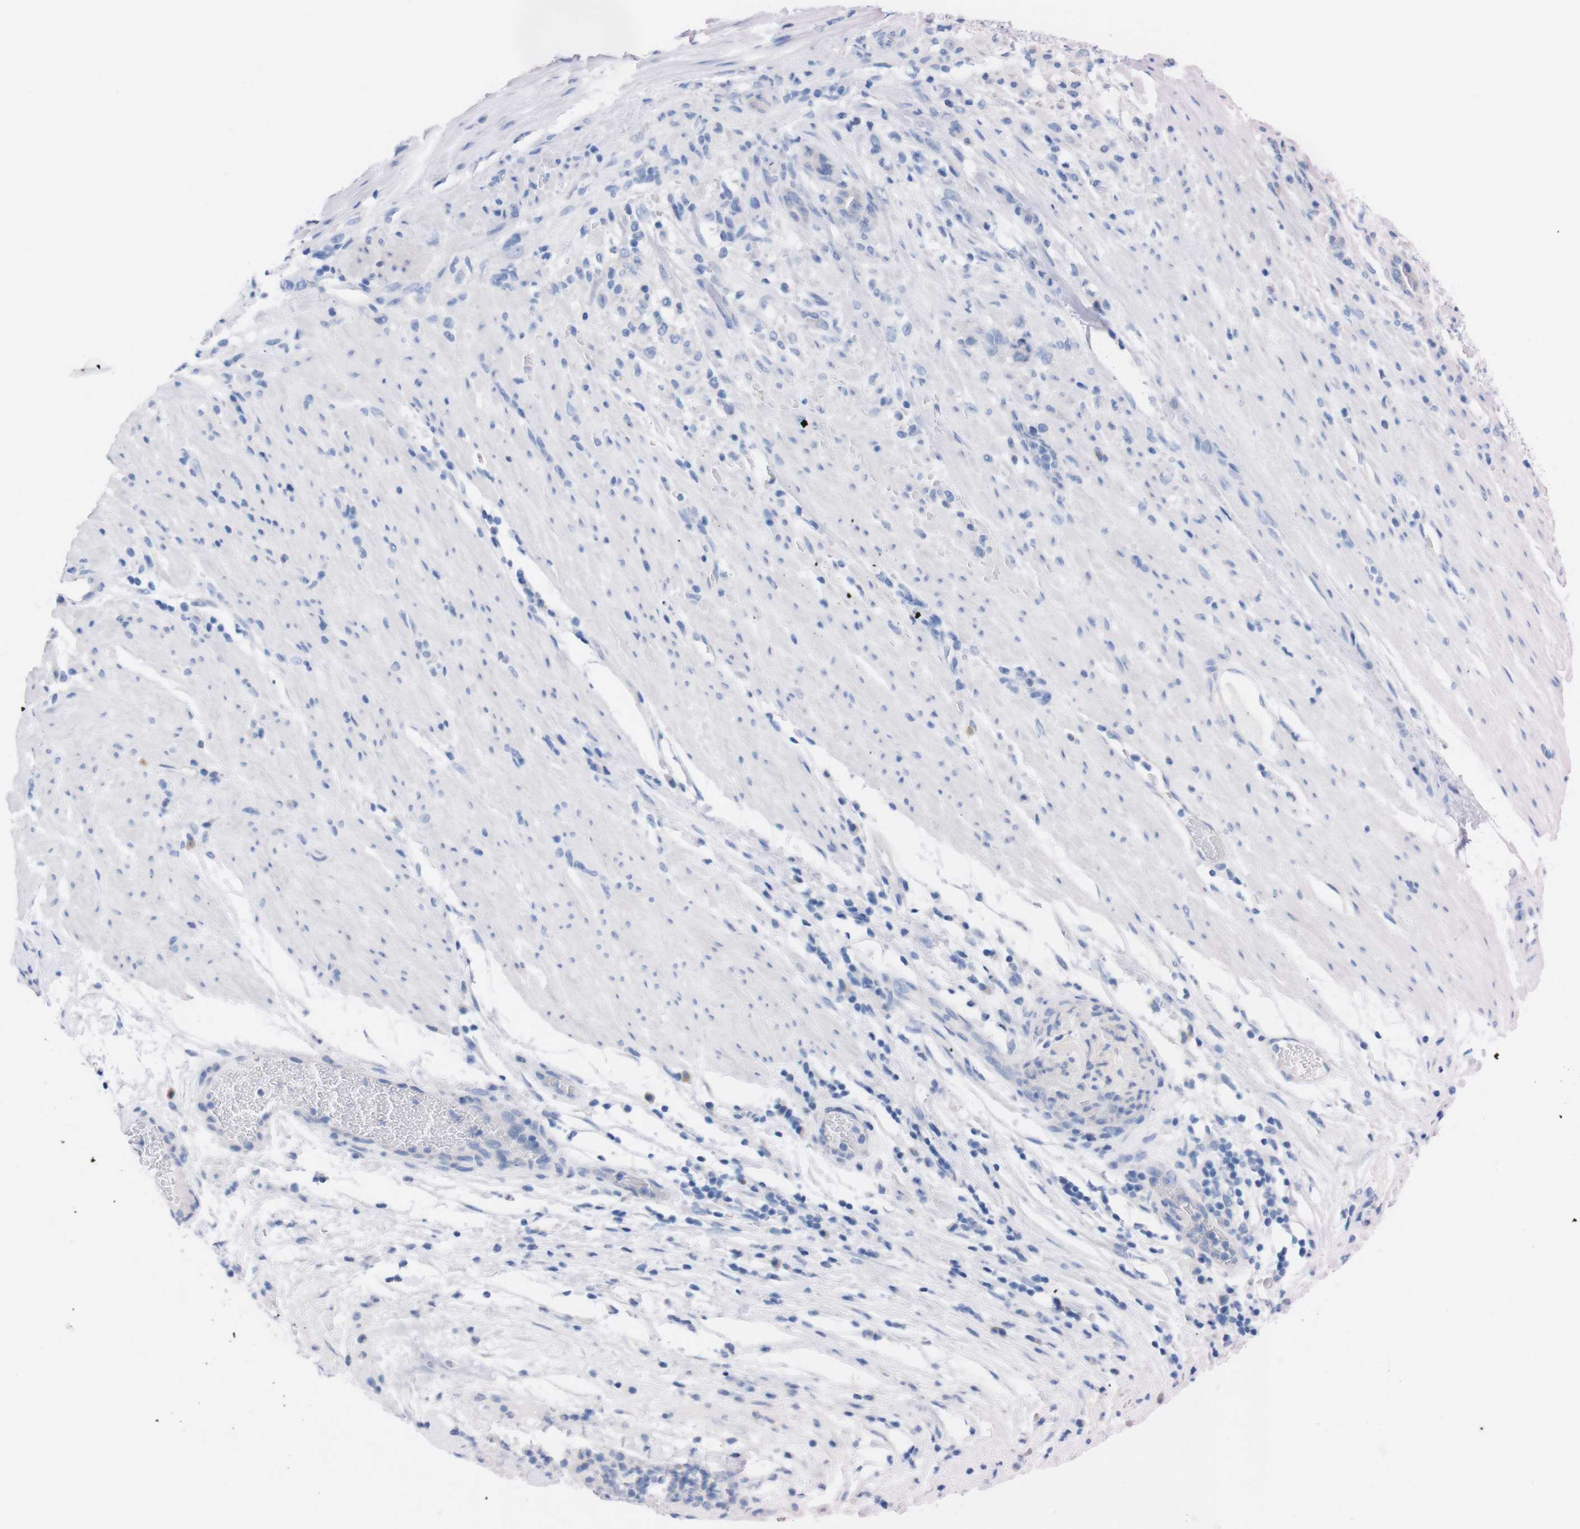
{"staining": {"intensity": "negative", "quantity": "none", "location": "none"}, "tissue": "pancreatic cancer", "cell_type": "Tumor cells", "image_type": "cancer", "snomed": [{"axis": "morphology", "description": "Adenocarcinoma, NOS"}, {"axis": "topography", "description": "Pancreas"}], "caption": "Immunohistochemical staining of human adenocarcinoma (pancreatic) shows no significant expression in tumor cells.", "gene": "TMEM243", "patient": {"sex": "male", "age": 63}}